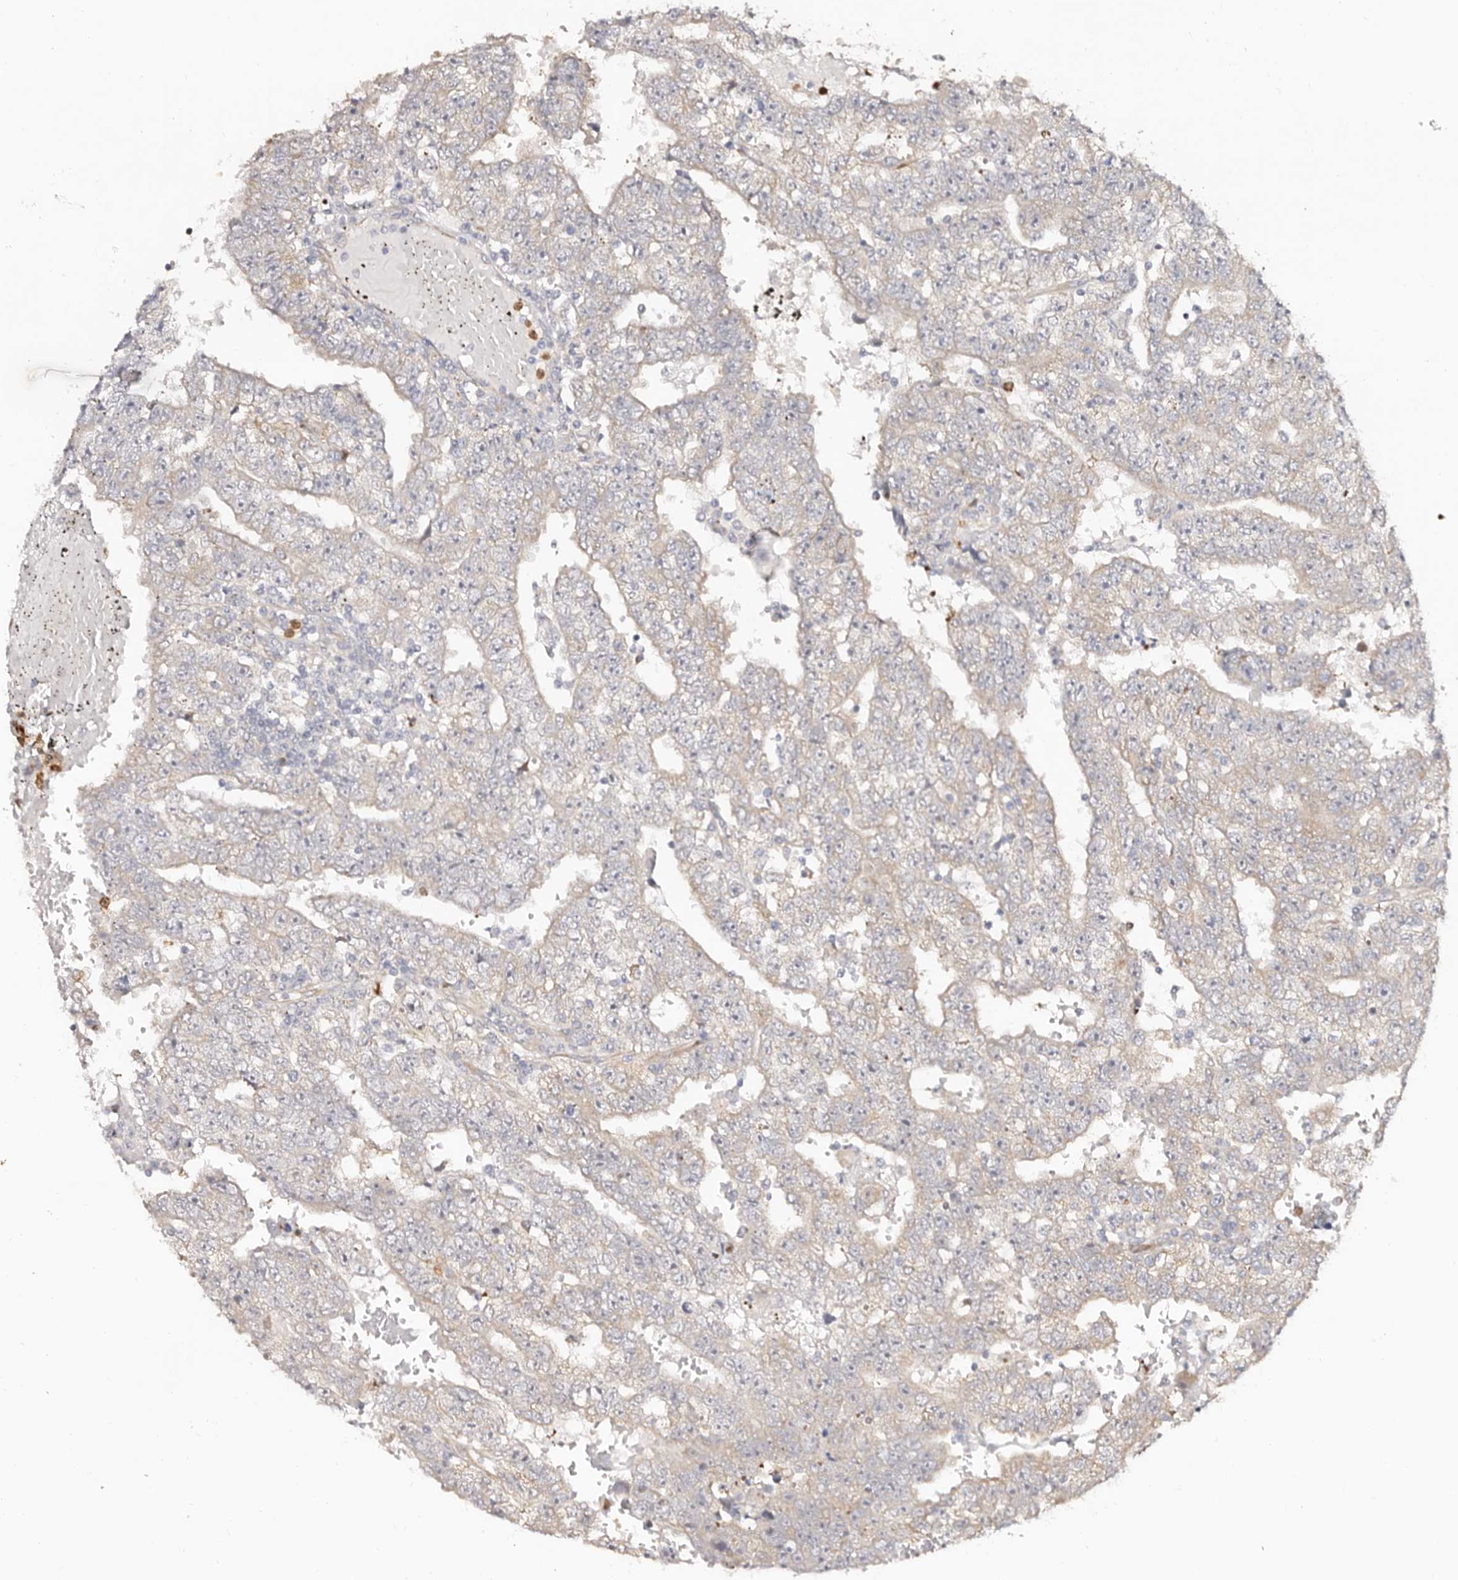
{"staining": {"intensity": "weak", "quantity": "<25%", "location": "cytoplasmic/membranous"}, "tissue": "testis cancer", "cell_type": "Tumor cells", "image_type": "cancer", "snomed": [{"axis": "morphology", "description": "Carcinoma, Embryonal, NOS"}, {"axis": "topography", "description": "Testis"}], "caption": "Protein analysis of testis embryonal carcinoma exhibits no significant staining in tumor cells.", "gene": "BCL2L15", "patient": {"sex": "male", "age": 25}}